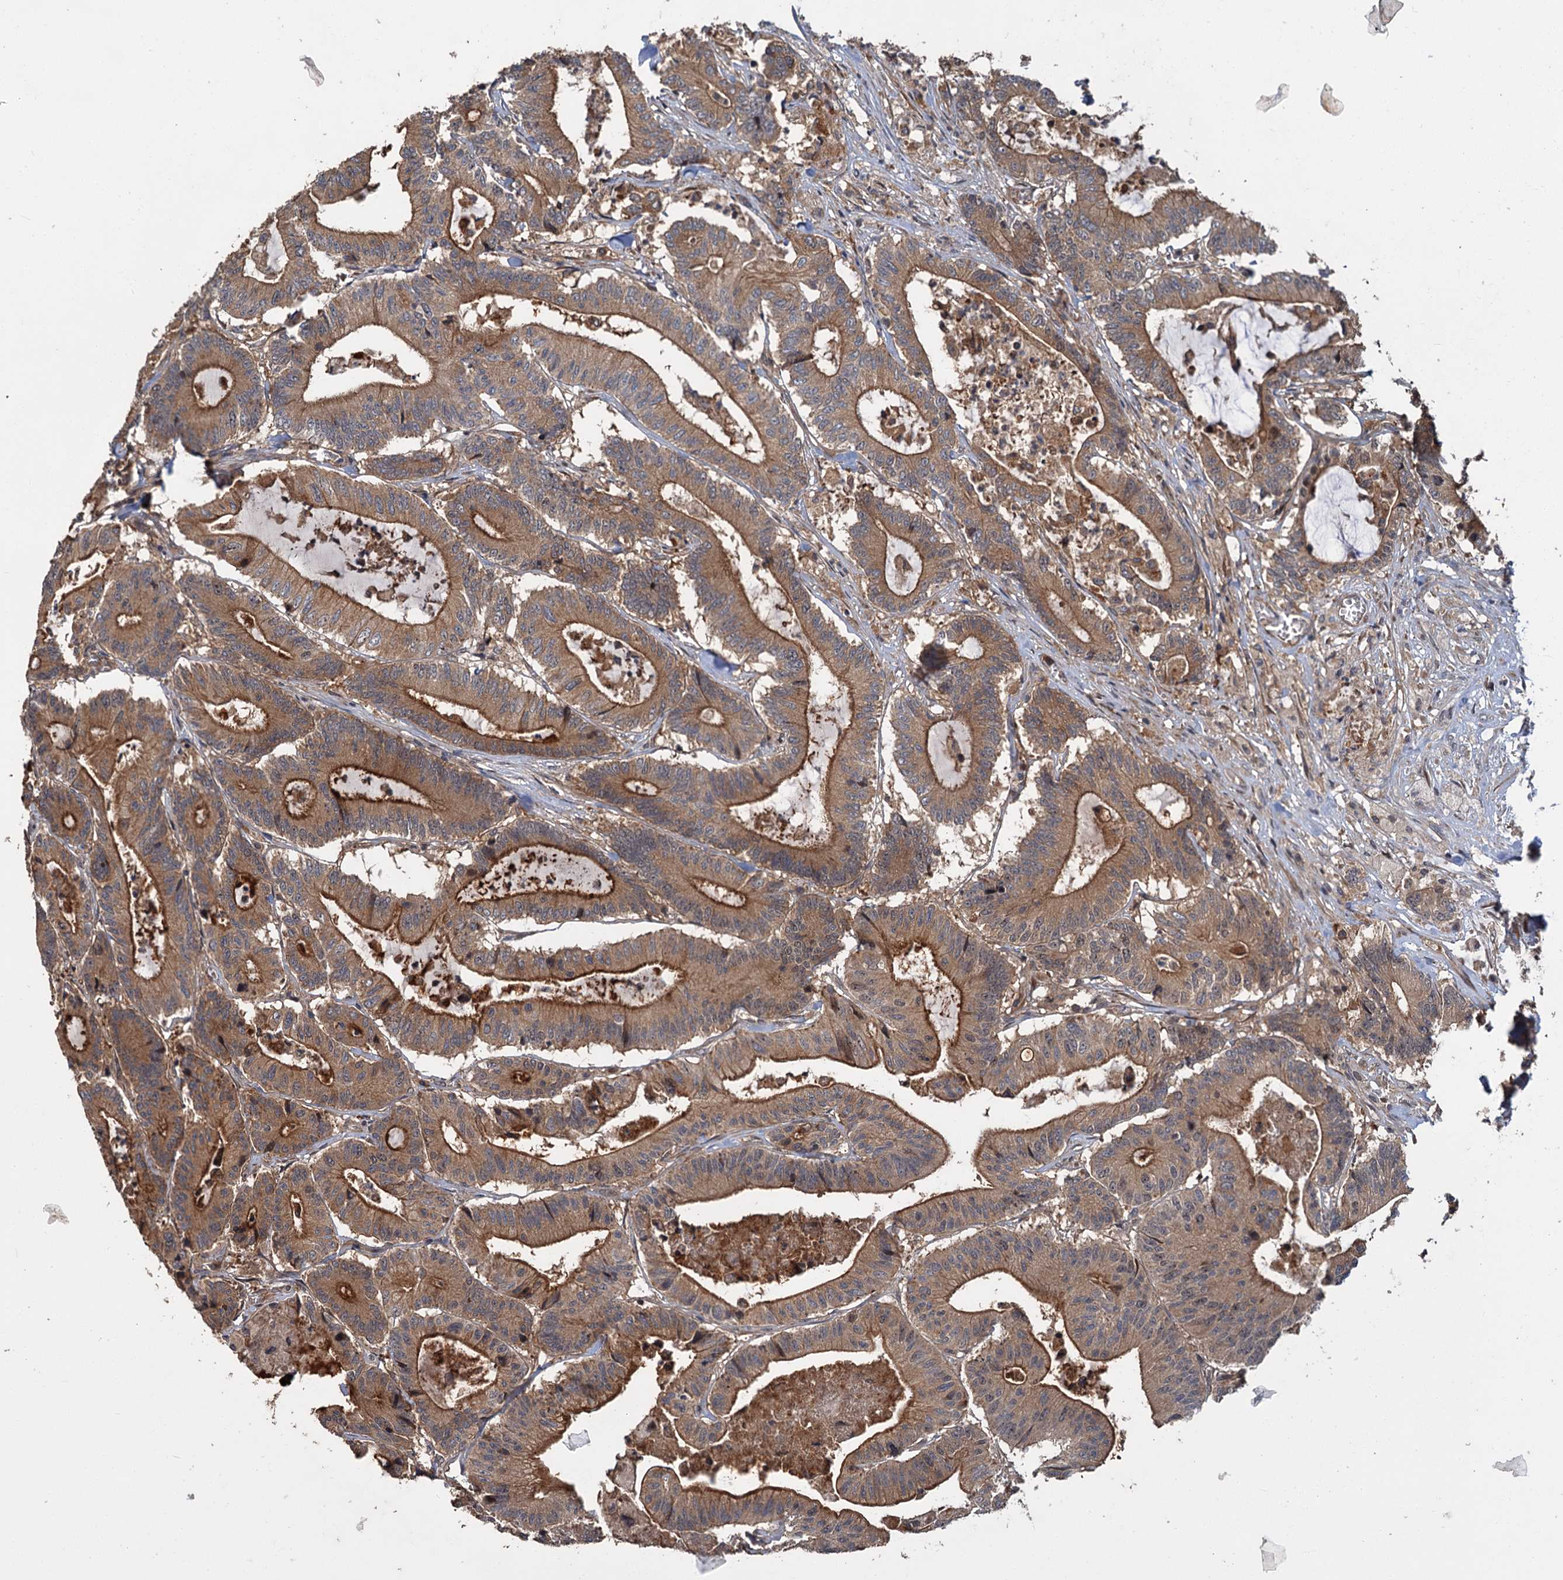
{"staining": {"intensity": "moderate", "quantity": ">75%", "location": "cytoplasmic/membranous"}, "tissue": "colorectal cancer", "cell_type": "Tumor cells", "image_type": "cancer", "snomed": [{"axis": "morphology", "description": "Adenocarcinoma, NOS"}, {"axis": "topography", "description": "Colon"}], "caption": "Immunohistochemistry of human colorectal cancer reveals medium levels of moderate cytoplasmic/membranous staining in approximately >75% of tumor cells.", "gene": "KANSL2", "patient": {"sex": "female", "age": 84}}